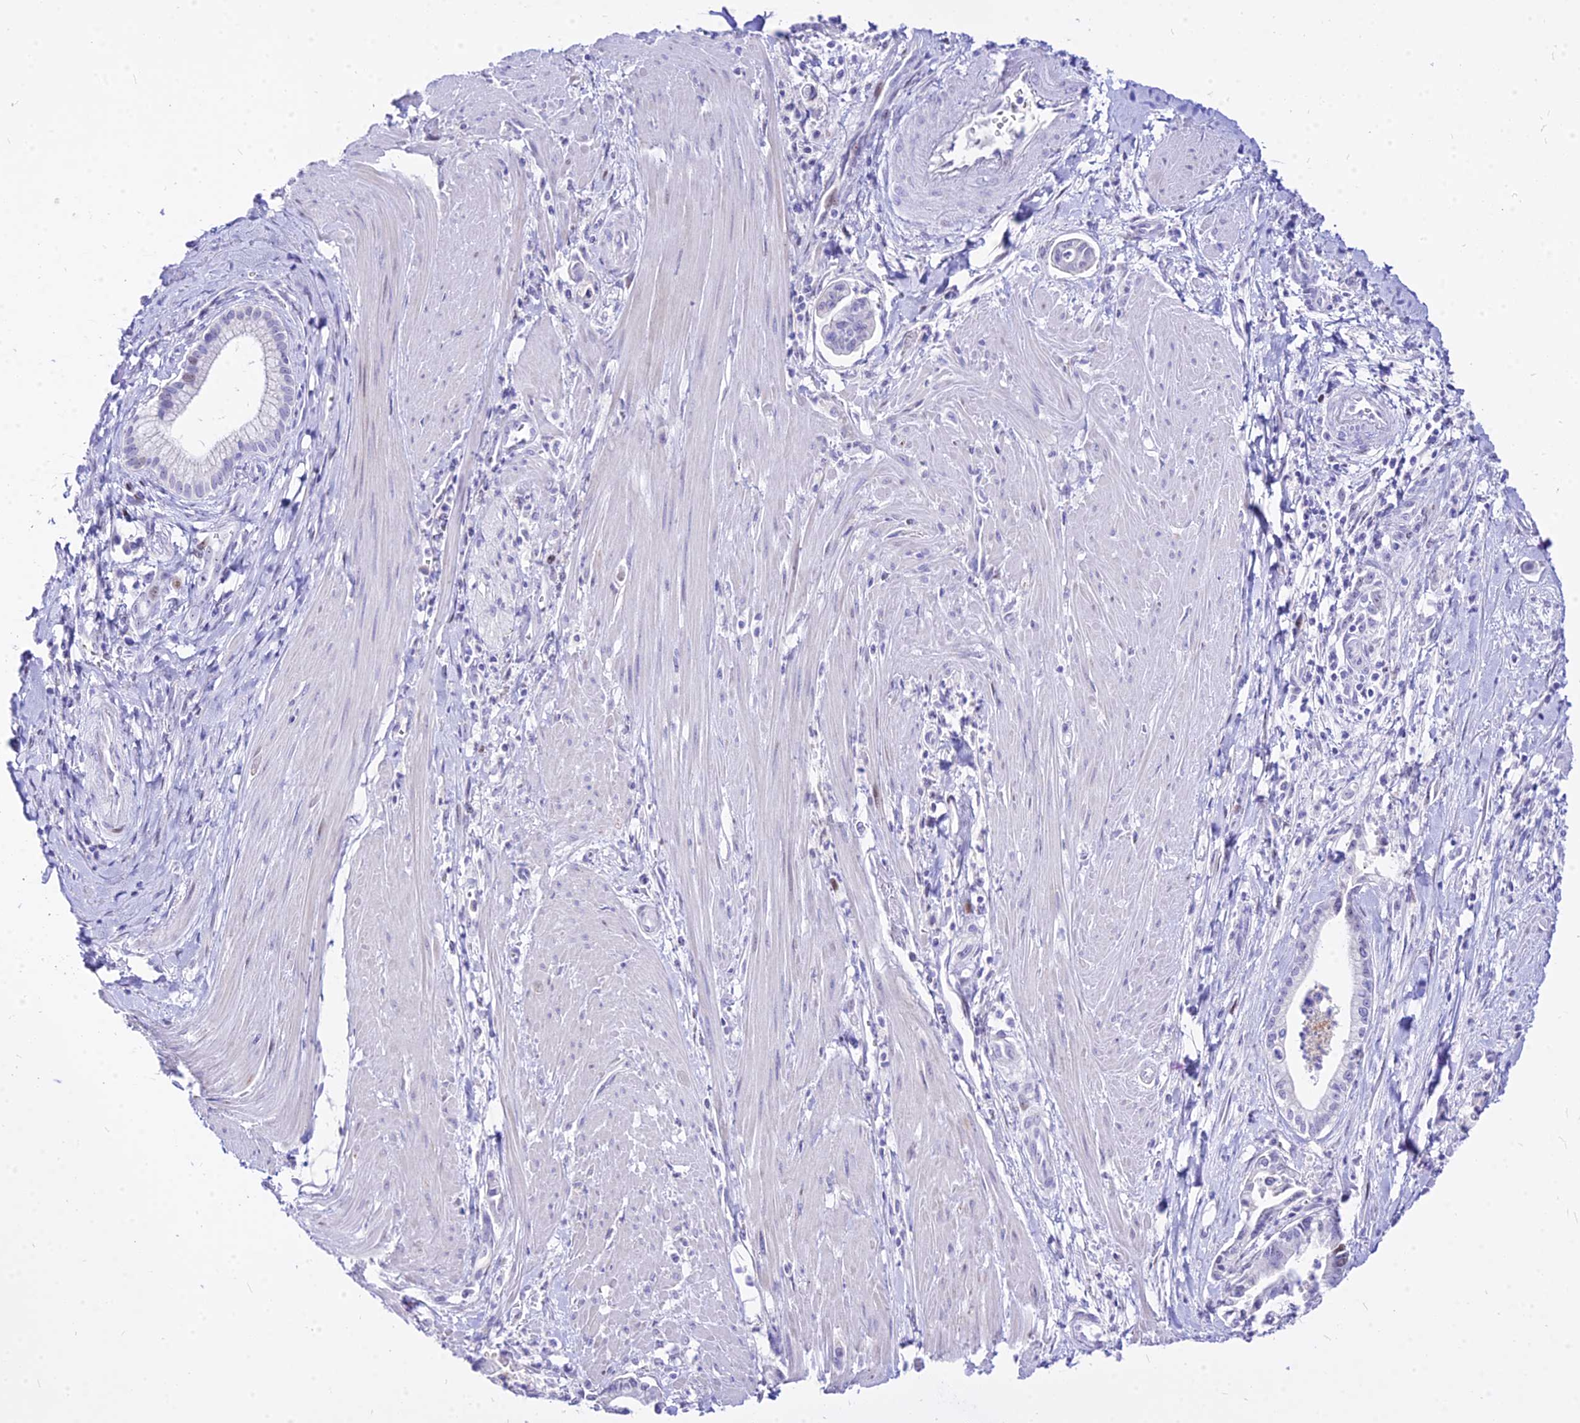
{"staining": {"intensity": "negative", "quantity": "none", "location": "none"}, "tissue": "pancreatic cancer", "cell_type": "Tumor cells", "image_type": "cancer", "snomed": [{"axis": "morphology", "description": "Adenocarcinoma, NOS"}, {"axis": "topography", "description": "Pancreas"}], "caption": "An immunohistochemistry (IHC) micrograph of pancreatic cancer (adenocarcinoma) is shown. There is no staining in tumor cells of pancreatic cancer (adenocarcinoma).", "gene": "CARD18", "patient": {"sex": "male", "age": 78}}